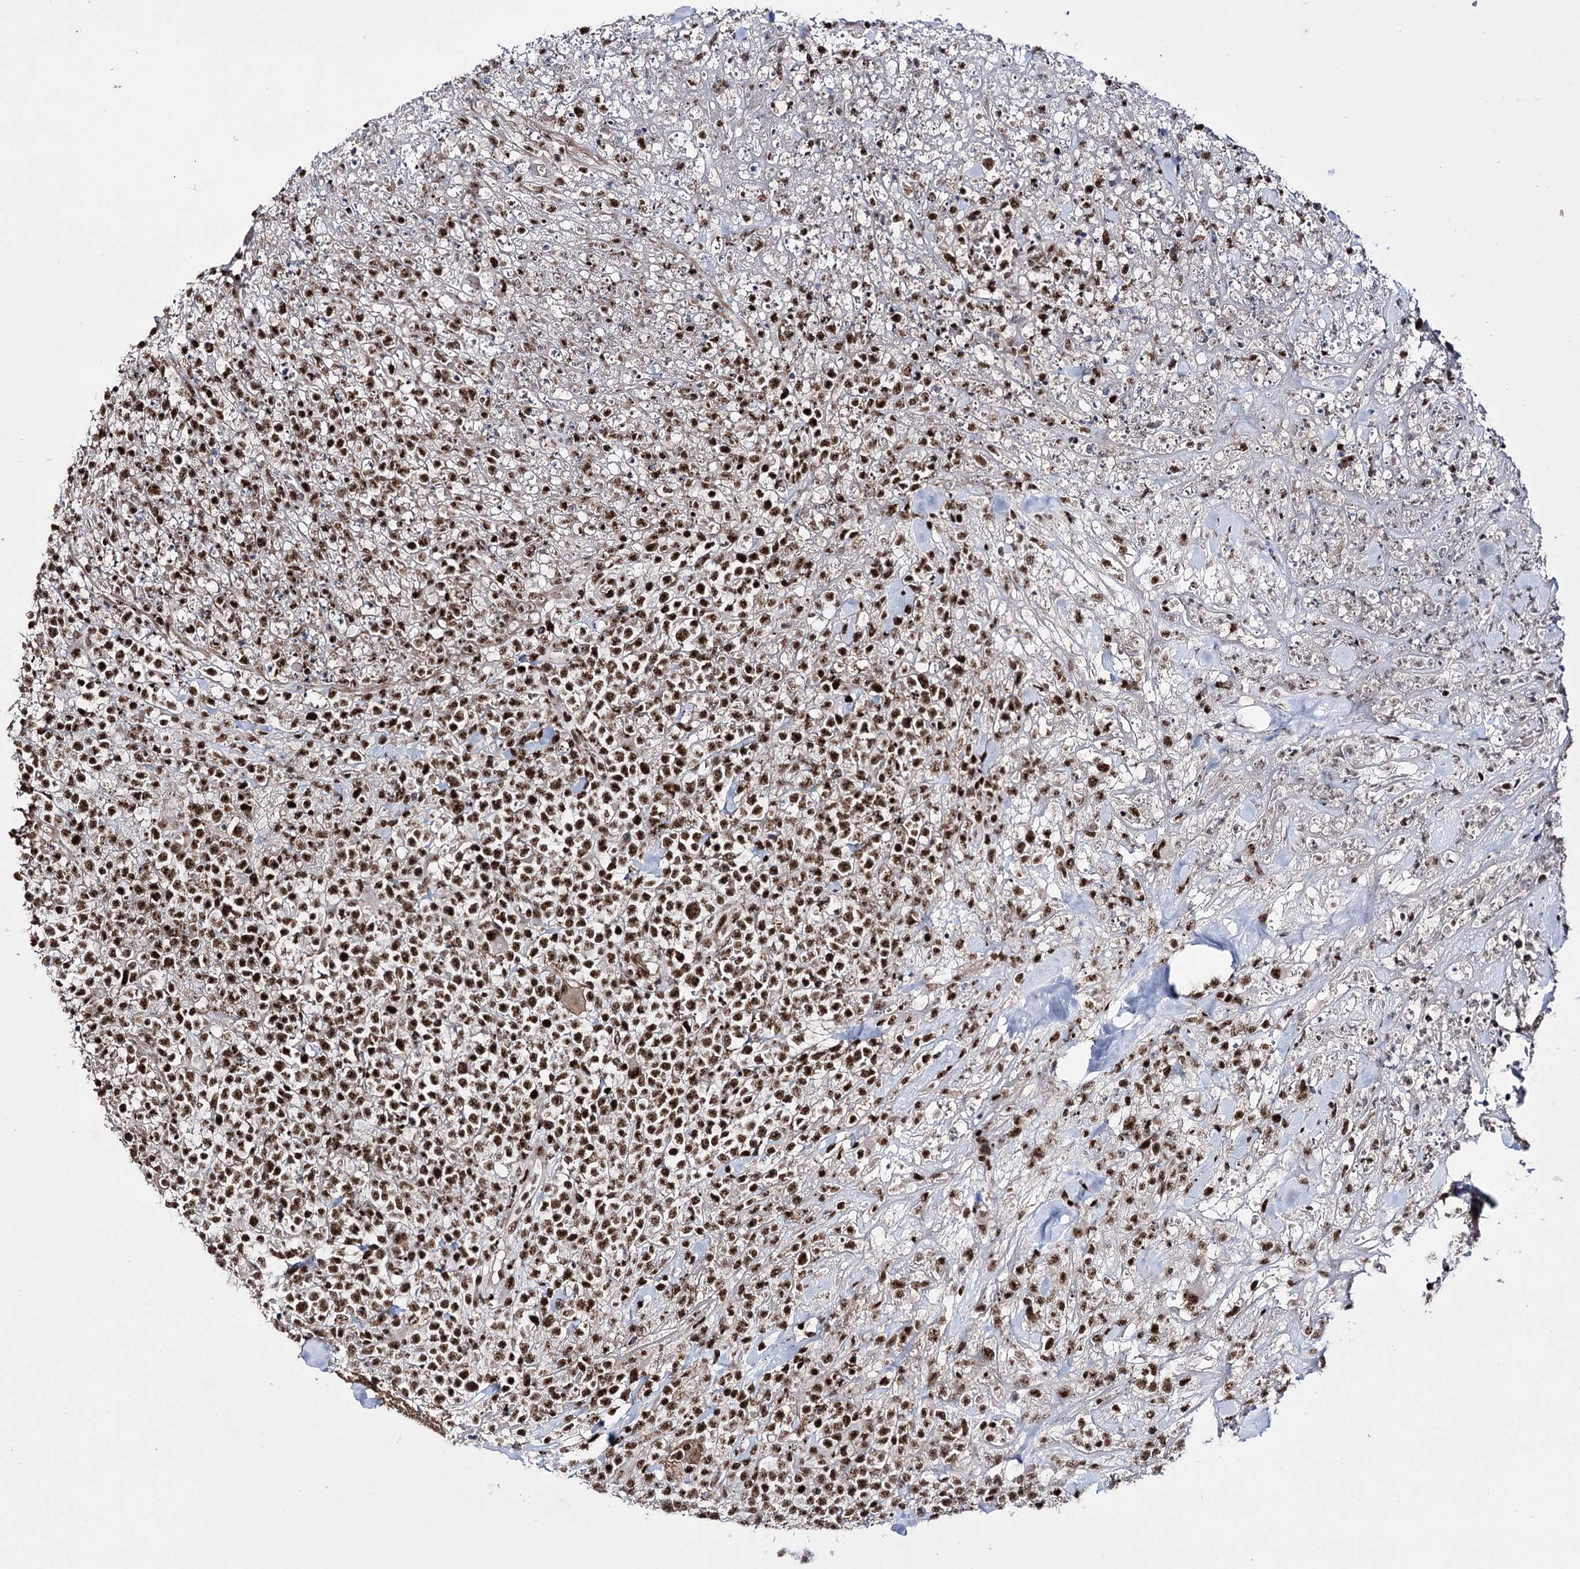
{"staining": {"intensity": "strong", "quantity": ">75%", "location": "nuclear"}, "tissue": "lymphoma", "cell_type": "Tumor cells", "image_type": "cancer", "snomed": [{"axis": "morphology", "description": "Malignant lymphoma, non-Hodgkin's type, High grade"}, {"axis": "topography", "description": "Colon"}], "caption": "Immunohistochemical staining of malignant lymphoma, non-Hodgkin's type (high-grade) reveals high levels of strong nuclear protein expression in approximately >75% of tumor cells.", "gene": "PRPF40A", "patient": {"sex": "female", "age": 53}}